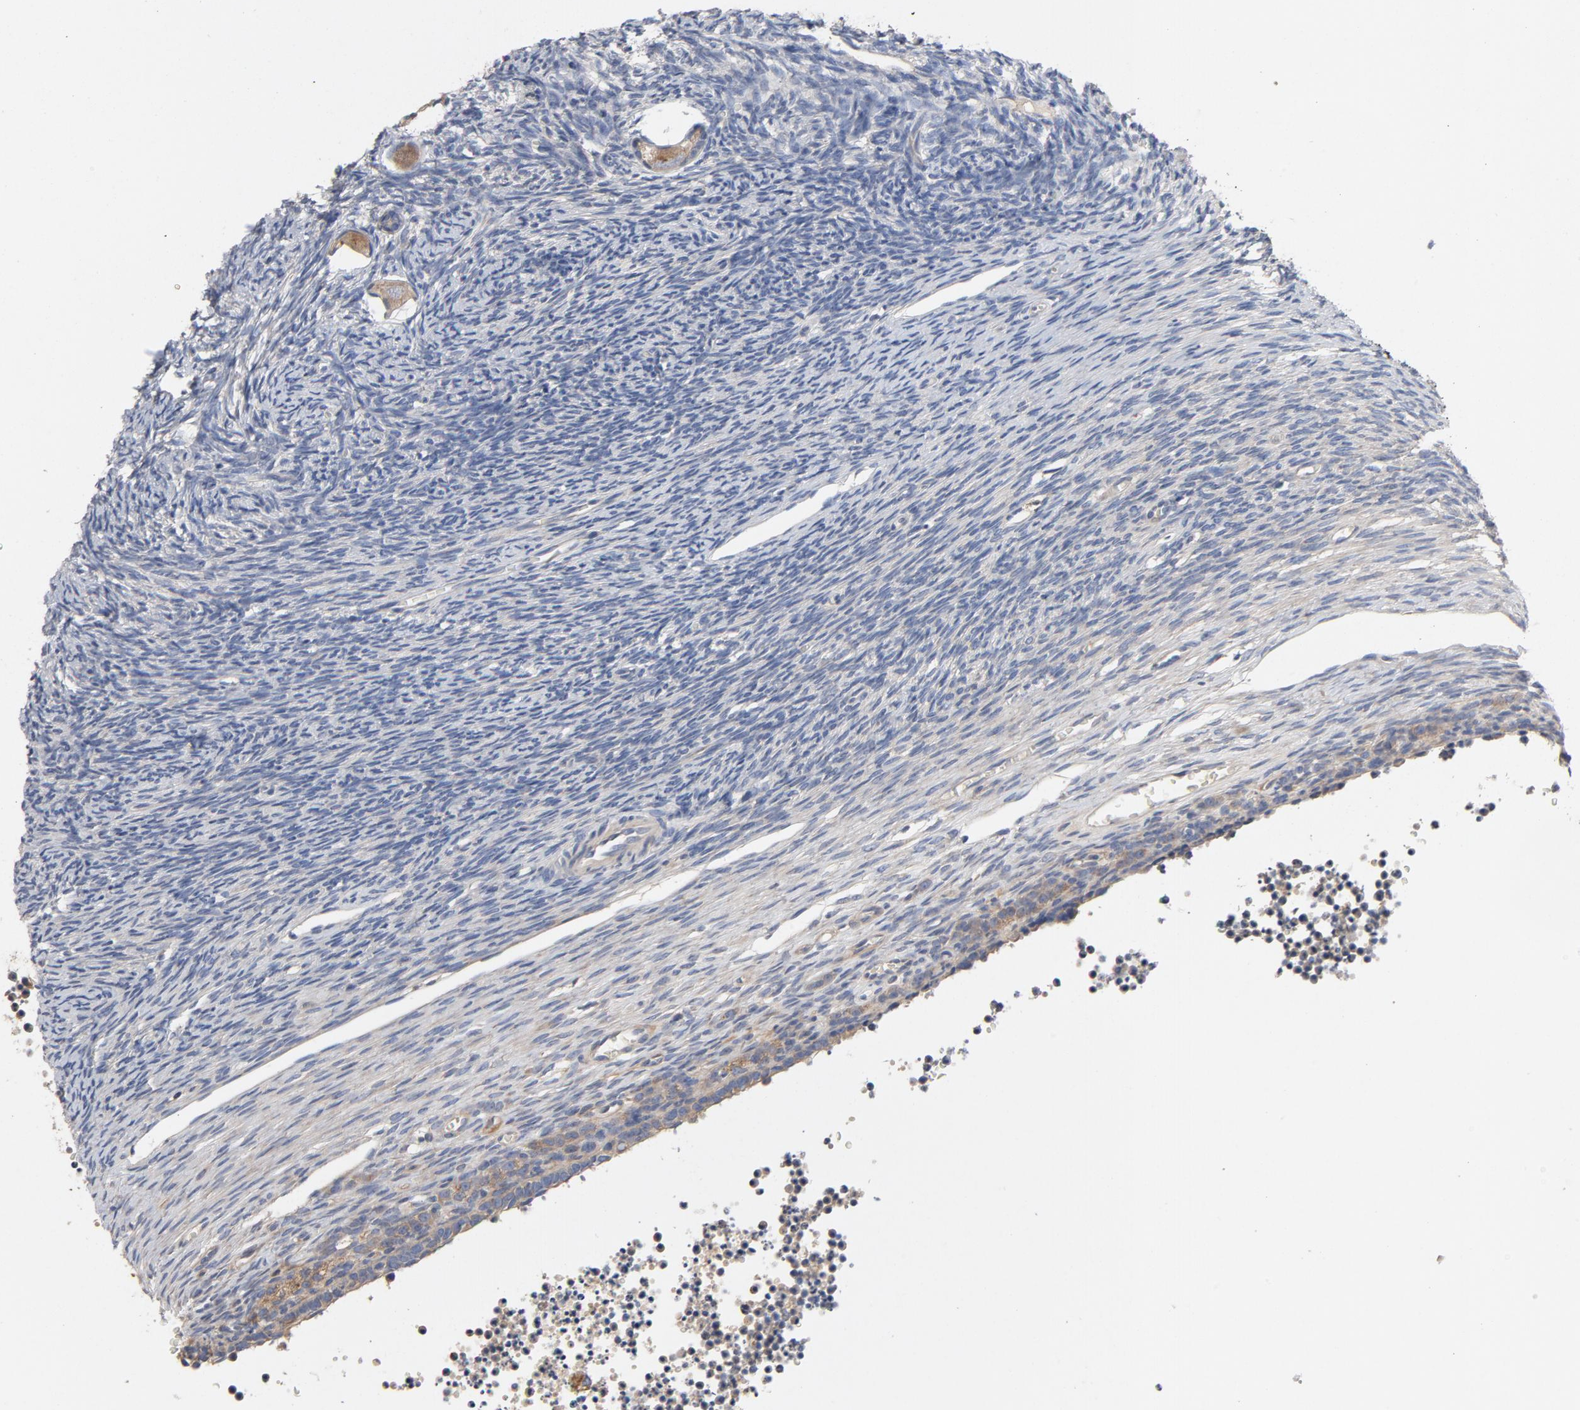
{"staining": {"intensity": "moderate", "quantity": ">75%", "location": "cytoplasmic/membranous"}, "tissue": "ovary", "cell_type": "Follicle cells", "image_type": "normal", "snomed": [{"axis": "morphology", "description": "Normal tissue, NOS"}, {"axis": "topography", "description": "Ovary"}], "caption": "Brown immunohistochemical staining in unremarkable ovary exhibits moderate cytoplasmic/membranous positivity in about >75% of follicle cells. Immunohistochemistry stains the protein of interest in brown and the nuclei are stained blue.", "gene": "CCDC134", "patient": {"sex": "female", "age": 27}}